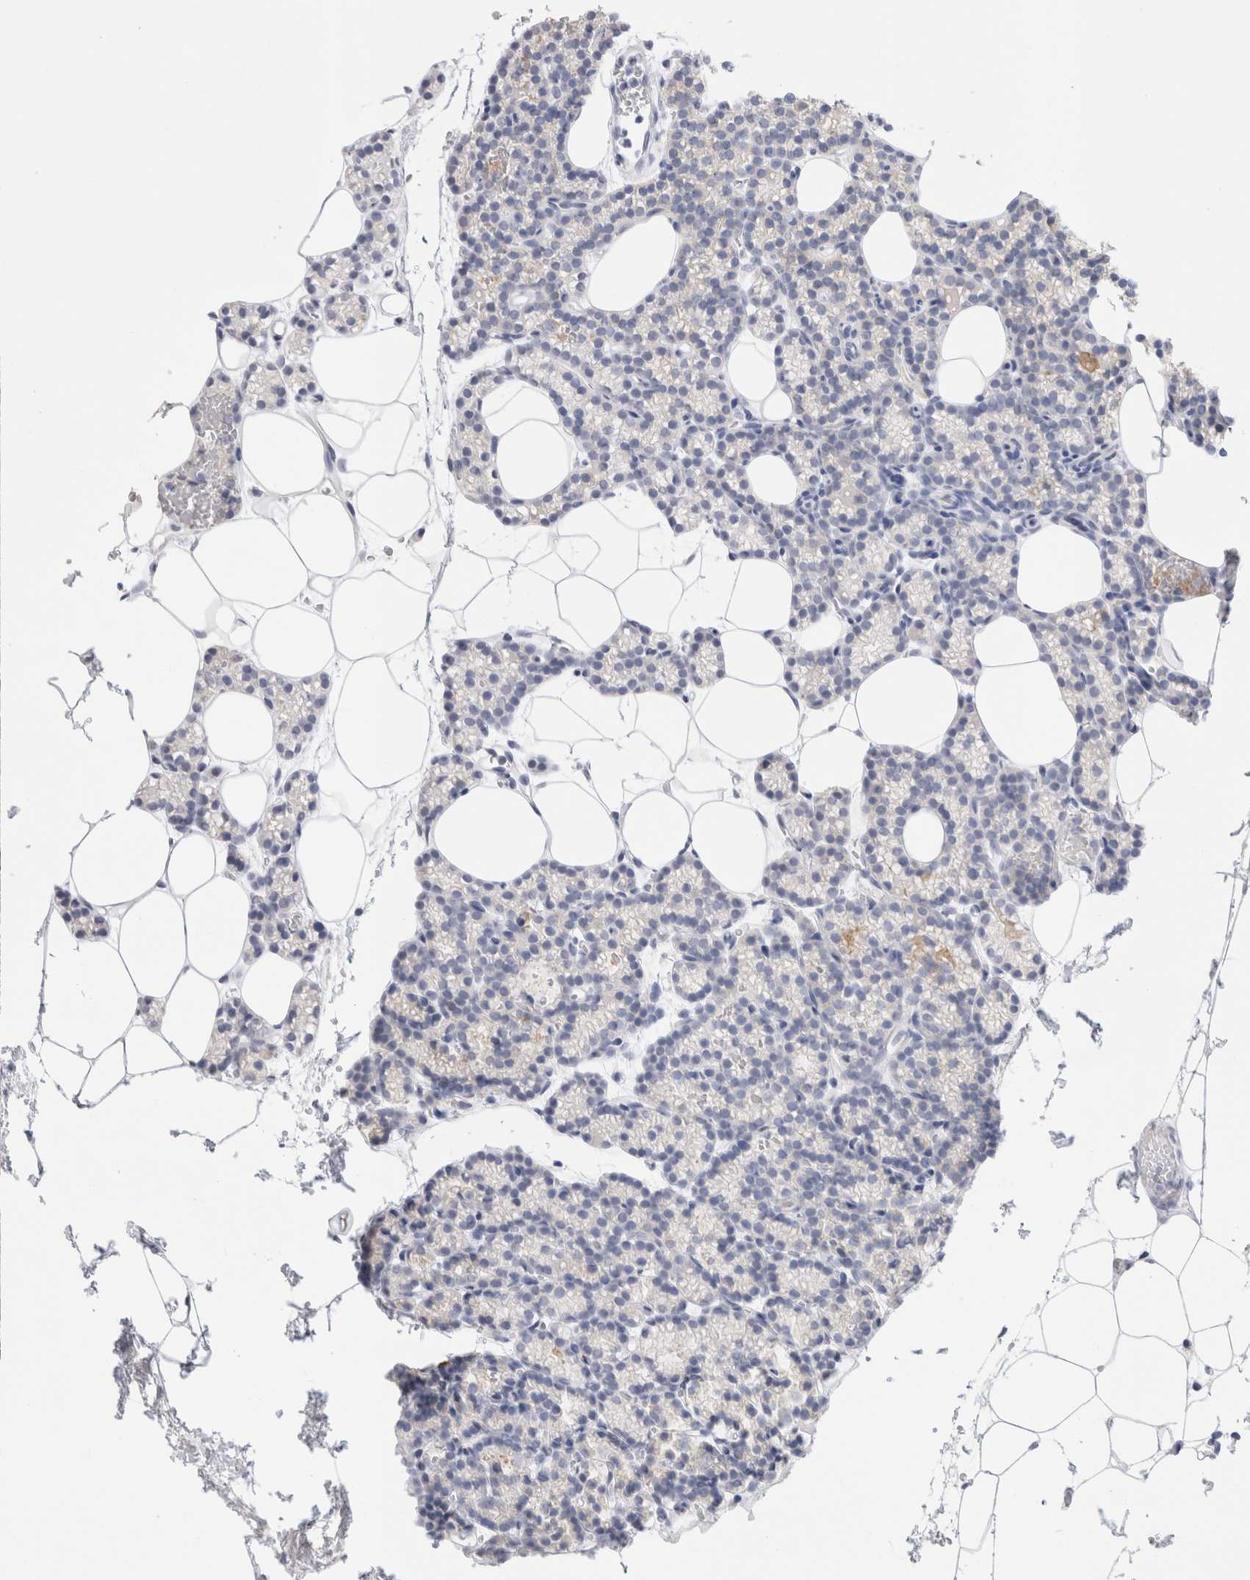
{"staining": {"intensity": "negative", "quantity": "none", "location": "none"}, "tissue": "parathyroid gland", "cell_type": "Glandular cells", "image_type": "normal", "snomed": [{"axis": "morphology", "description": "Normal tissue, NOS"}, {"axis": "topography", "description": "Parathyroid gland"}], "caption": "DAB immunohistochemical staining of benign human parathyroid gland displays no significant positivity in glandular cells.", "gene": "CSK", "patient": {"sex": "male", "age": 58}}